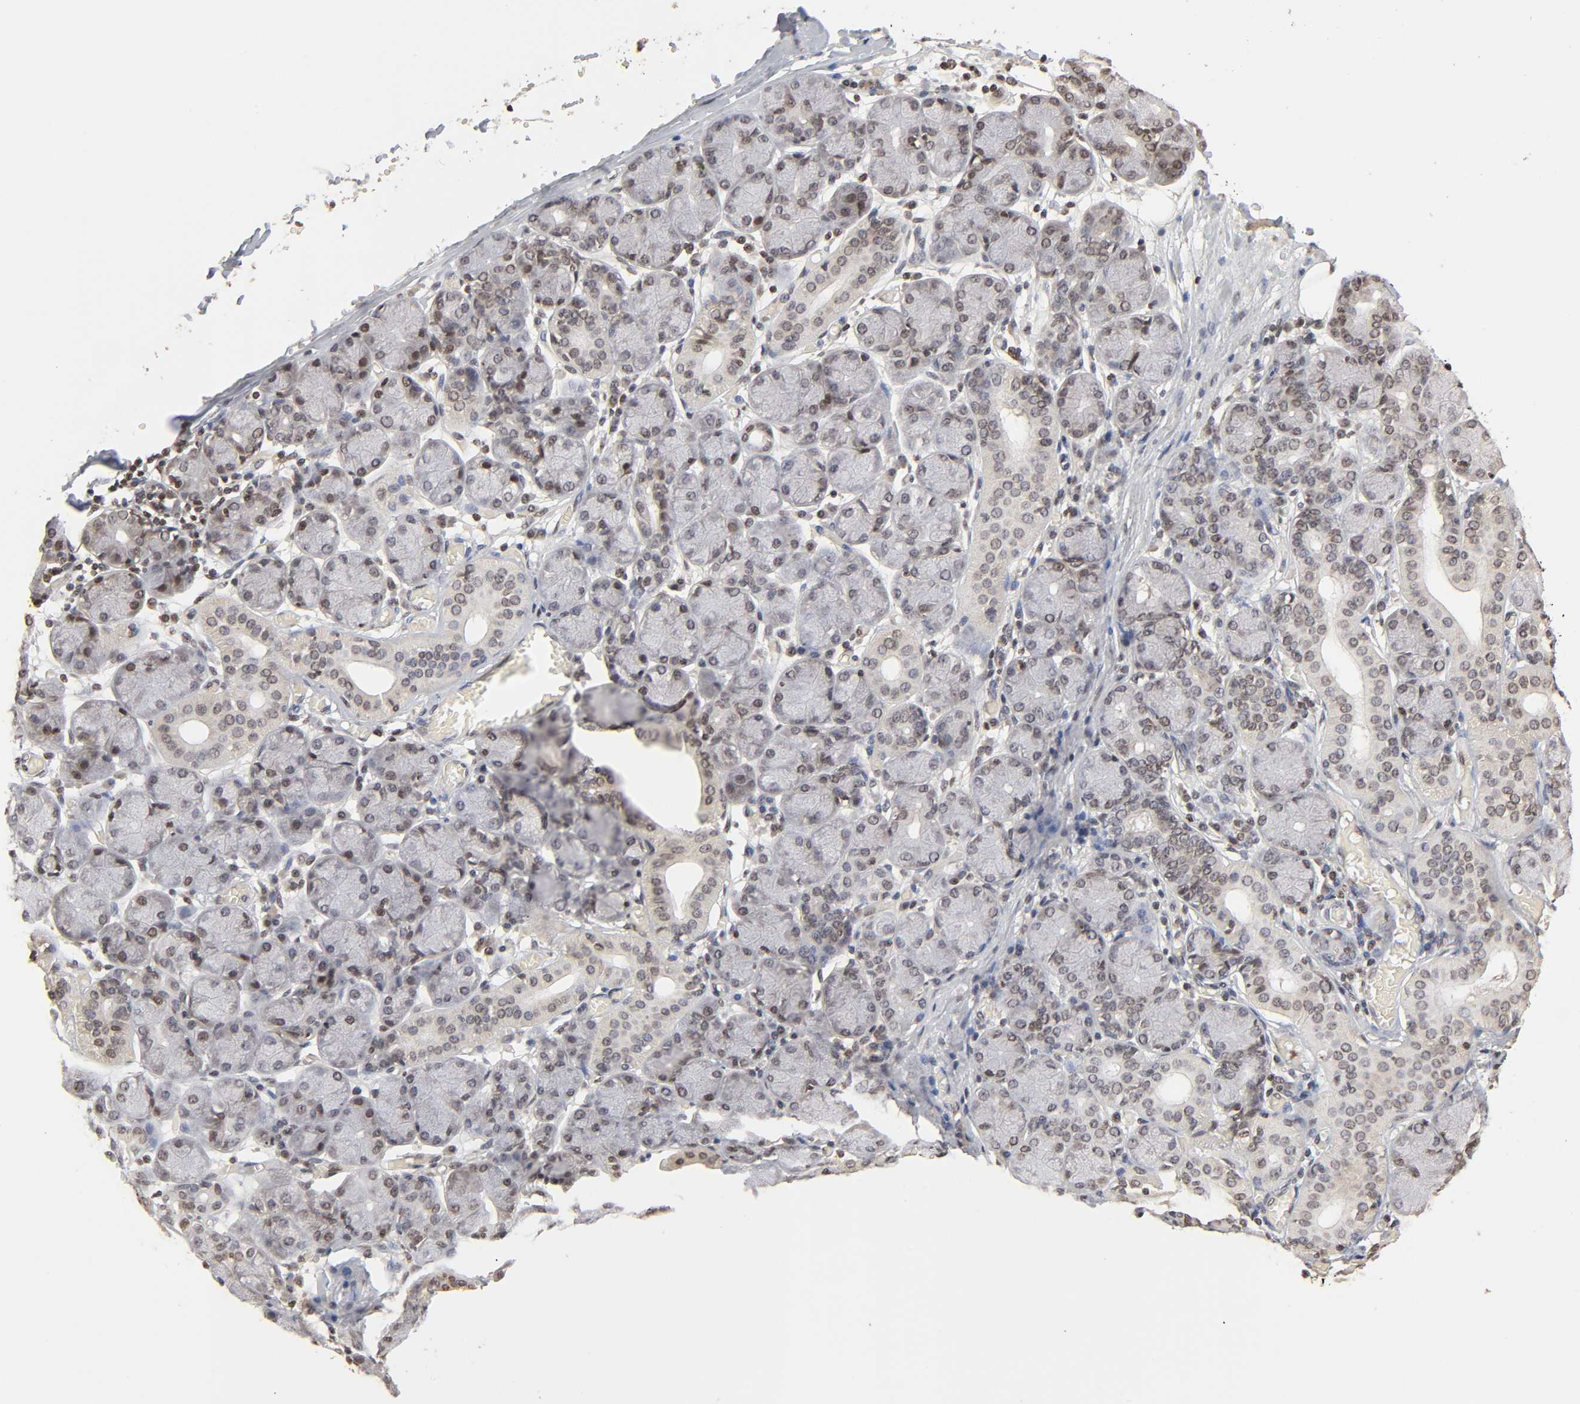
{"staining": {"intensity": "weak", "quantity": "25%-75%", "location": "nuclear"}, "tissue": "salivary gland", "cell_type": "Glandular cells", "image_type": "normal", "snomed": [{"axis": "morphology", "description": "Normal tissue, NOS"}, {"axis": "topography", "description": "Salivary gland"}], "caption": "Protein positivity by IHC shows weak nuclear staining in approximately 25%-75% of glandular cells in benign salivary gland.", "gene": "ZNF473", "patient": {"sex": "female", "age": 24}}